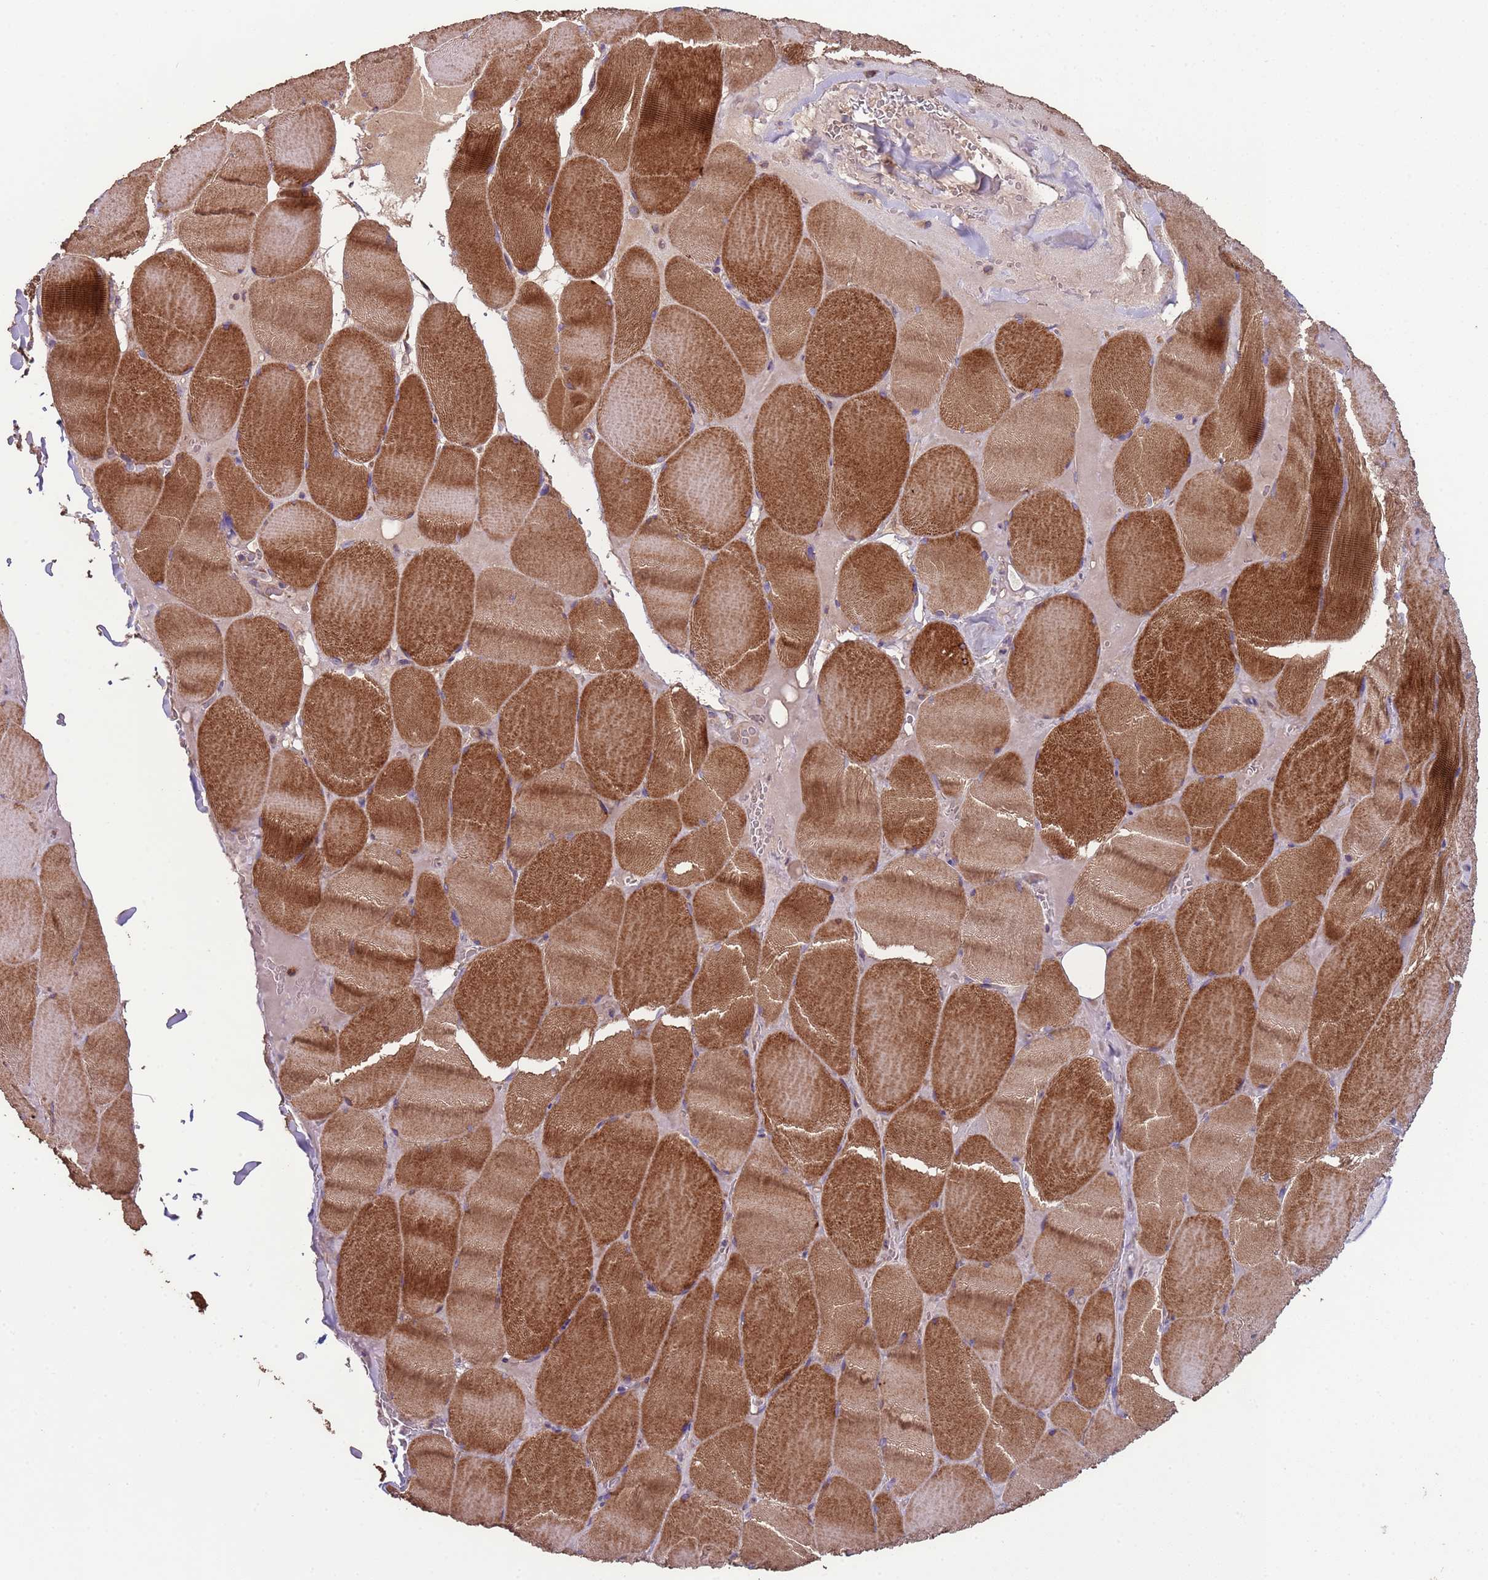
{"staining": {"intensity": "strong", "quantity": ">75%", "location": "cytoplasmic/membranous"}, "tissue": "skeletal muscle", "cell_type": "Myocytes", "image_type": "normal", "snomed": [{"axis": "morphology", "description": "Normal tissue, NOS"}, {"axis": "topography", "description": "Skeletal muscle"}, {"axis": "topography", "description": "Head-Neck"}], "caption": "A photomicrograph of skeletal muscle stained for a protein reveals strong cytoplasmic/membranous brown staining in myocytes. (brown staining indicates protein expression, while blue staining denotes nuclei).", "gene": "EEF1AKMT1", "patient": {"sex": "male", "age": 66}}